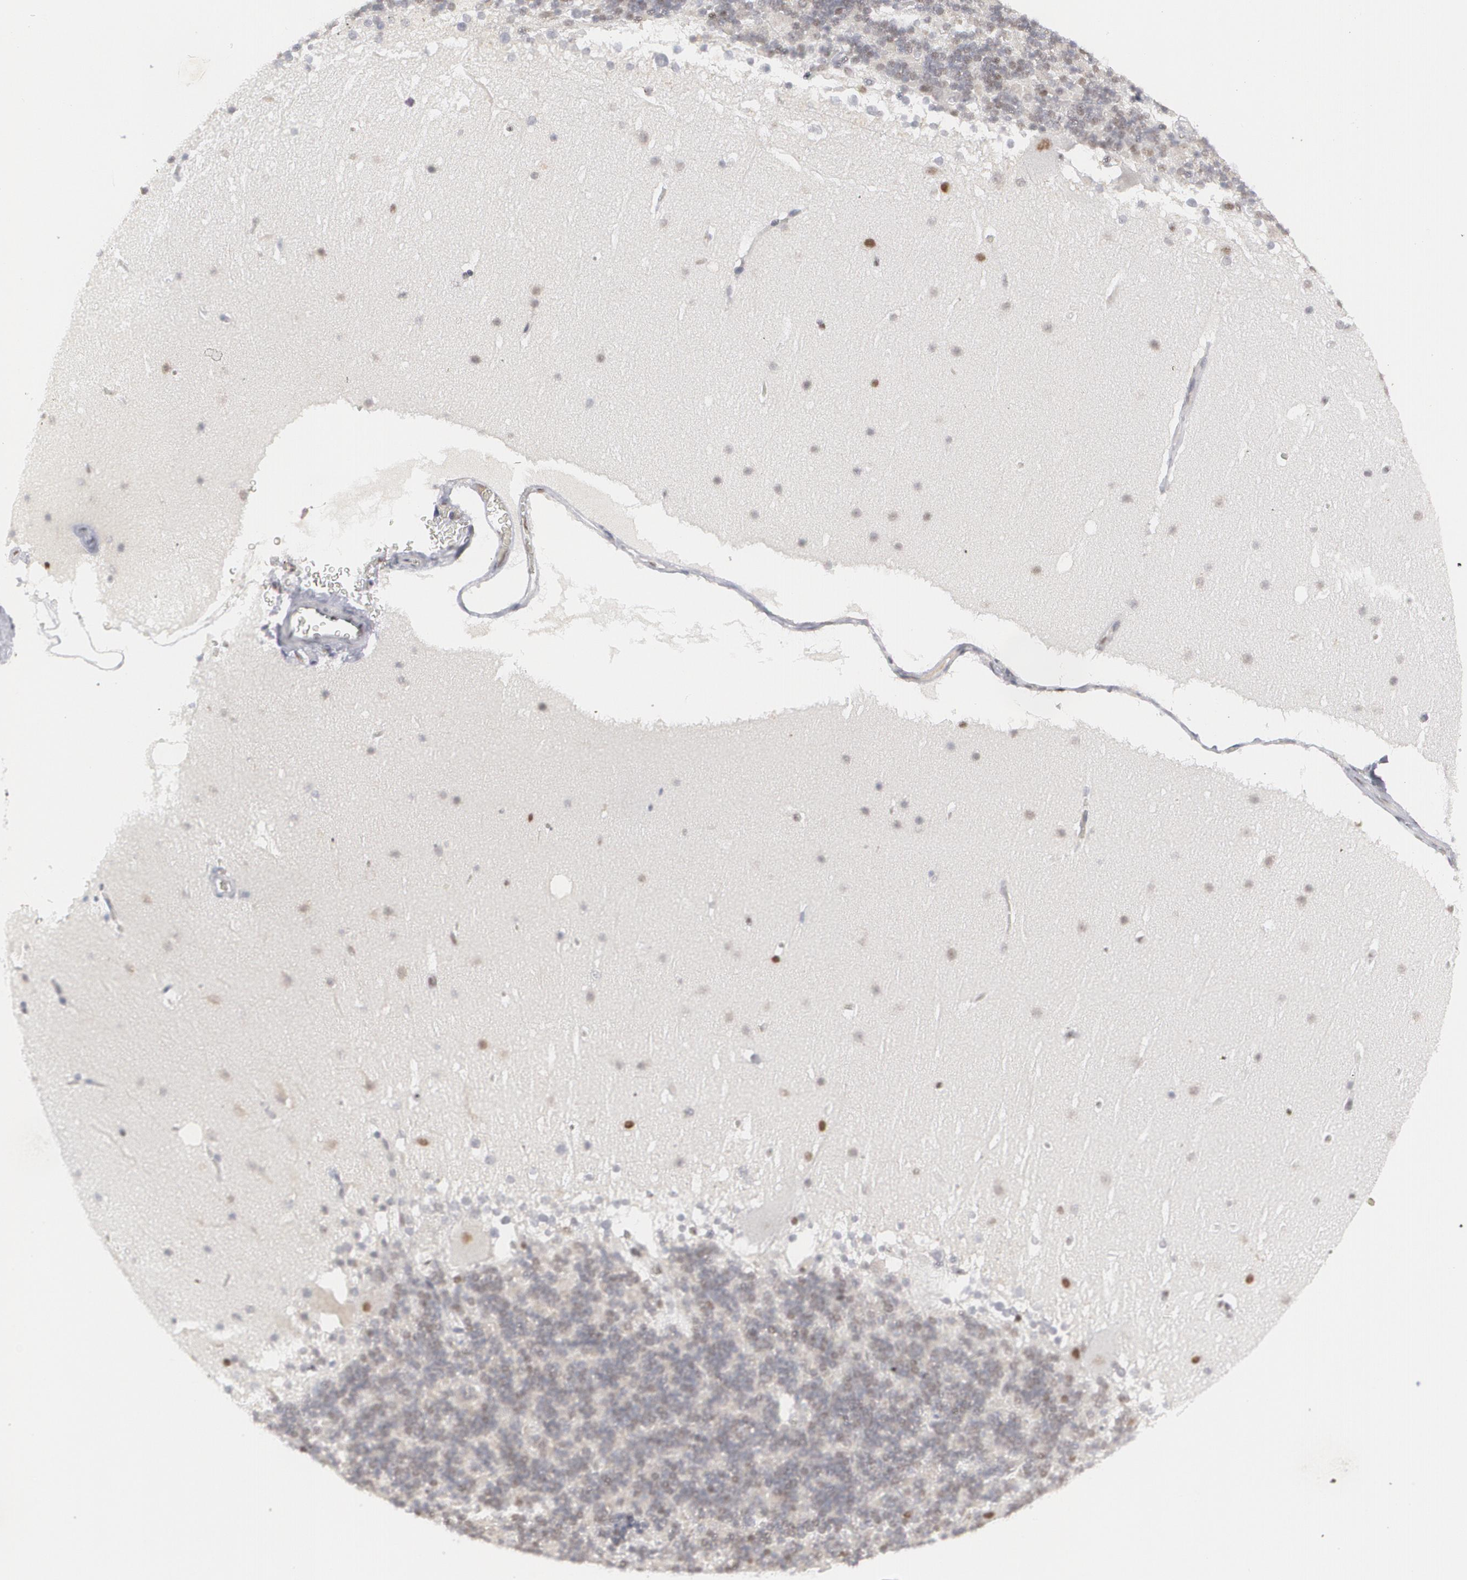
{"staining": {"intensity": "weak", "quantity": ">75%", "location": "none"}, "tissue": "cerebellum", "cell_type": "Cells in granular layer", "image_type": "normal", "snomed": [{"axis": "morphology", "description": "Normal tissue, NOS"}, {"axis": "topography", "description": "Cerebellum"}], "caption": "A brown stain labels weak None staining of a protein in cells in granular layer of unremarkable cerebellum. (Stains: DAB in brown, nuclei in blue, Microscopy: brightfield microscopy at high magnification).", "gene": "MCL1", "patient": {"sex": "female", "age": 19}}